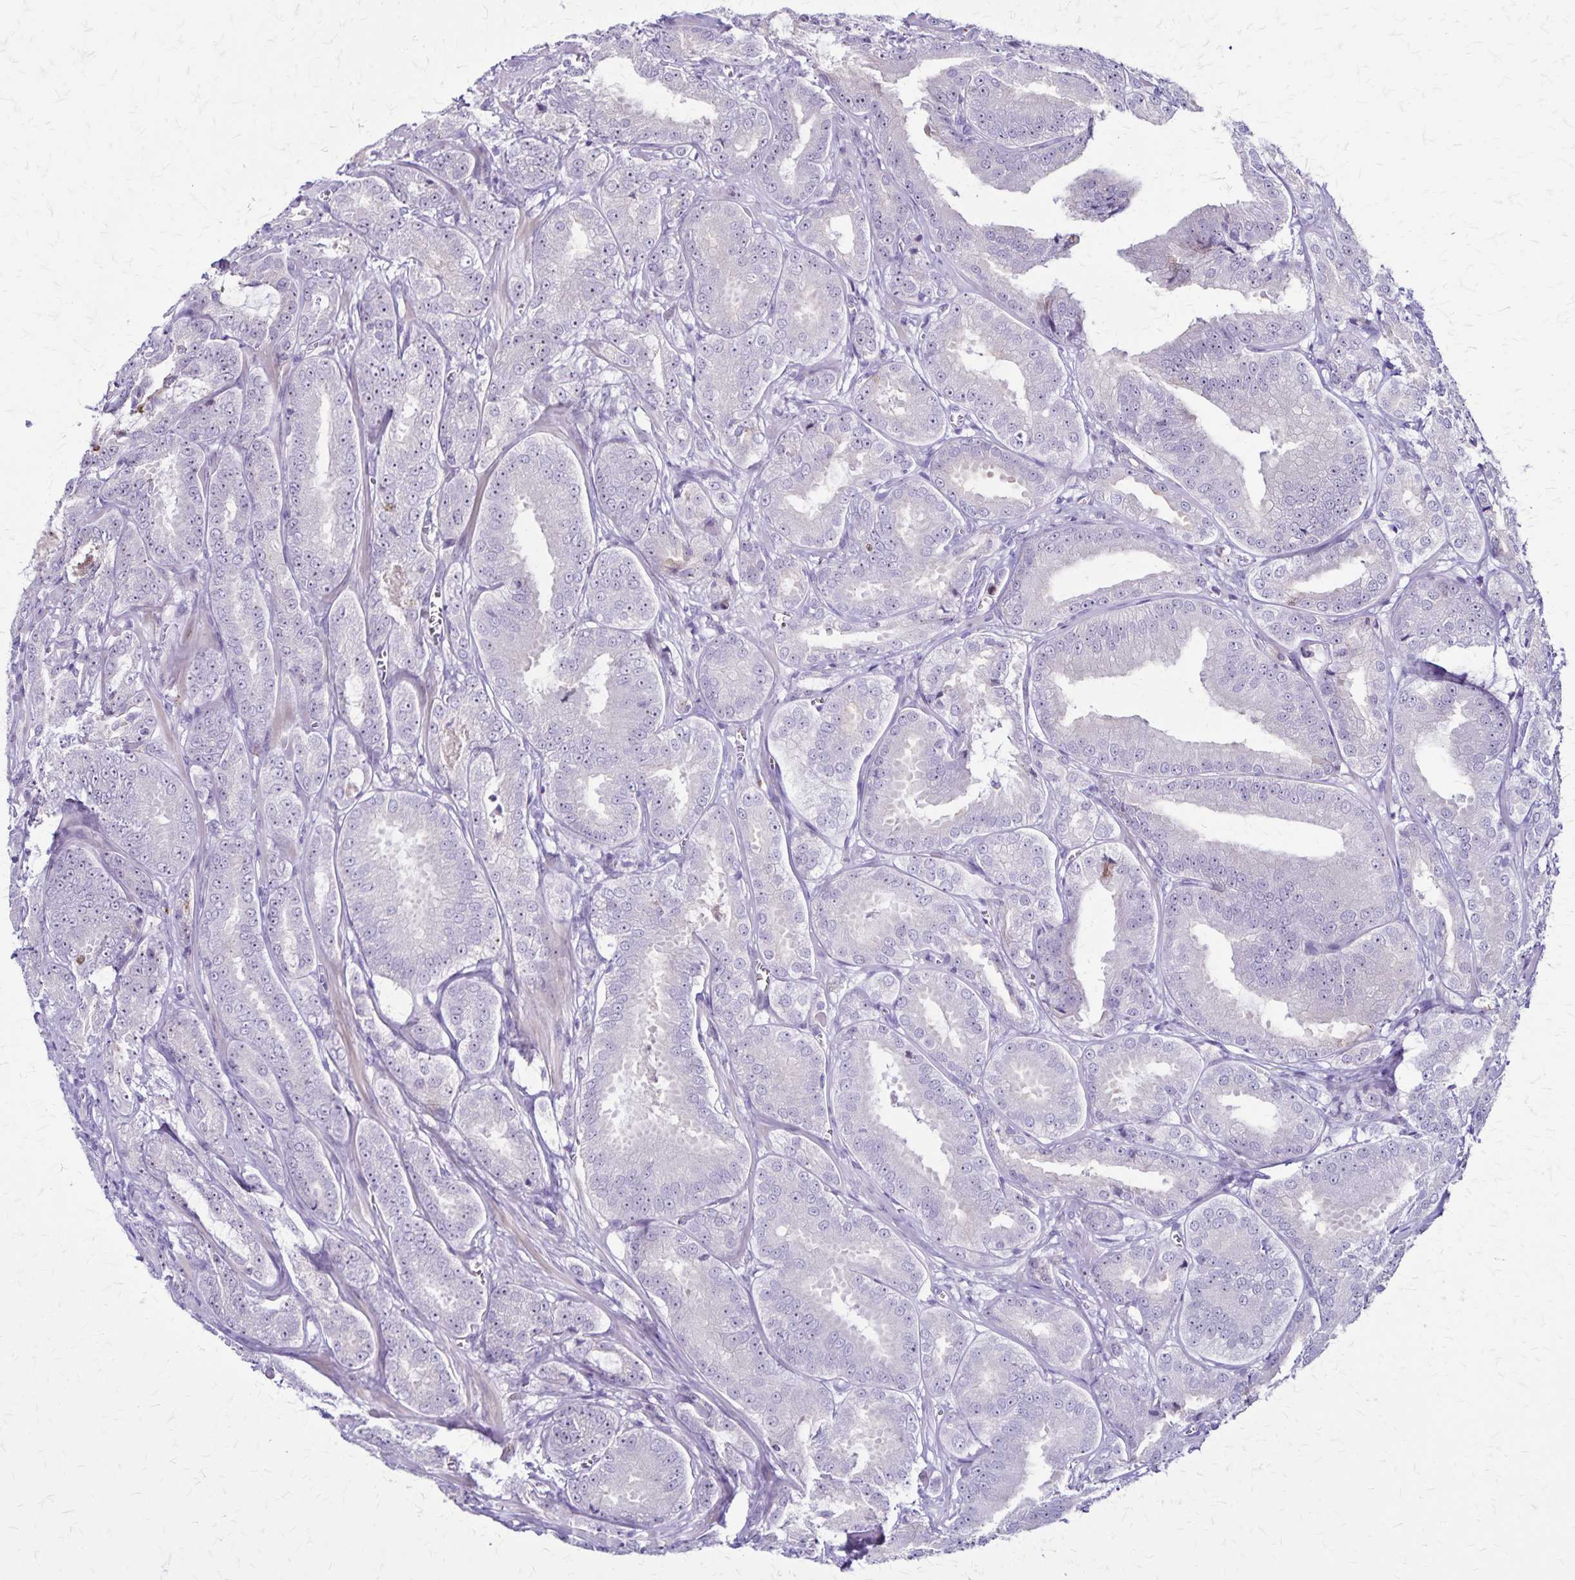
{"staining": {"intensity": "negative", "quantity": "none", "location": "none"}, "tissue": "prostate cancer", "cell_type": "Tumor cells", "image_type": "cancer", "snomed": [{"axis": "morphology", "description": "Adenocarcinoma, High grade"}, {"axis": "topography", "description": "Prostate"}], "caption": "The micrograph shows no significant staining in tumor cells of prostate cancer (adenocarcinoma (high-grade)).", "gene": "OR51B5", "patient": {"sex": "male", "age": 64}}